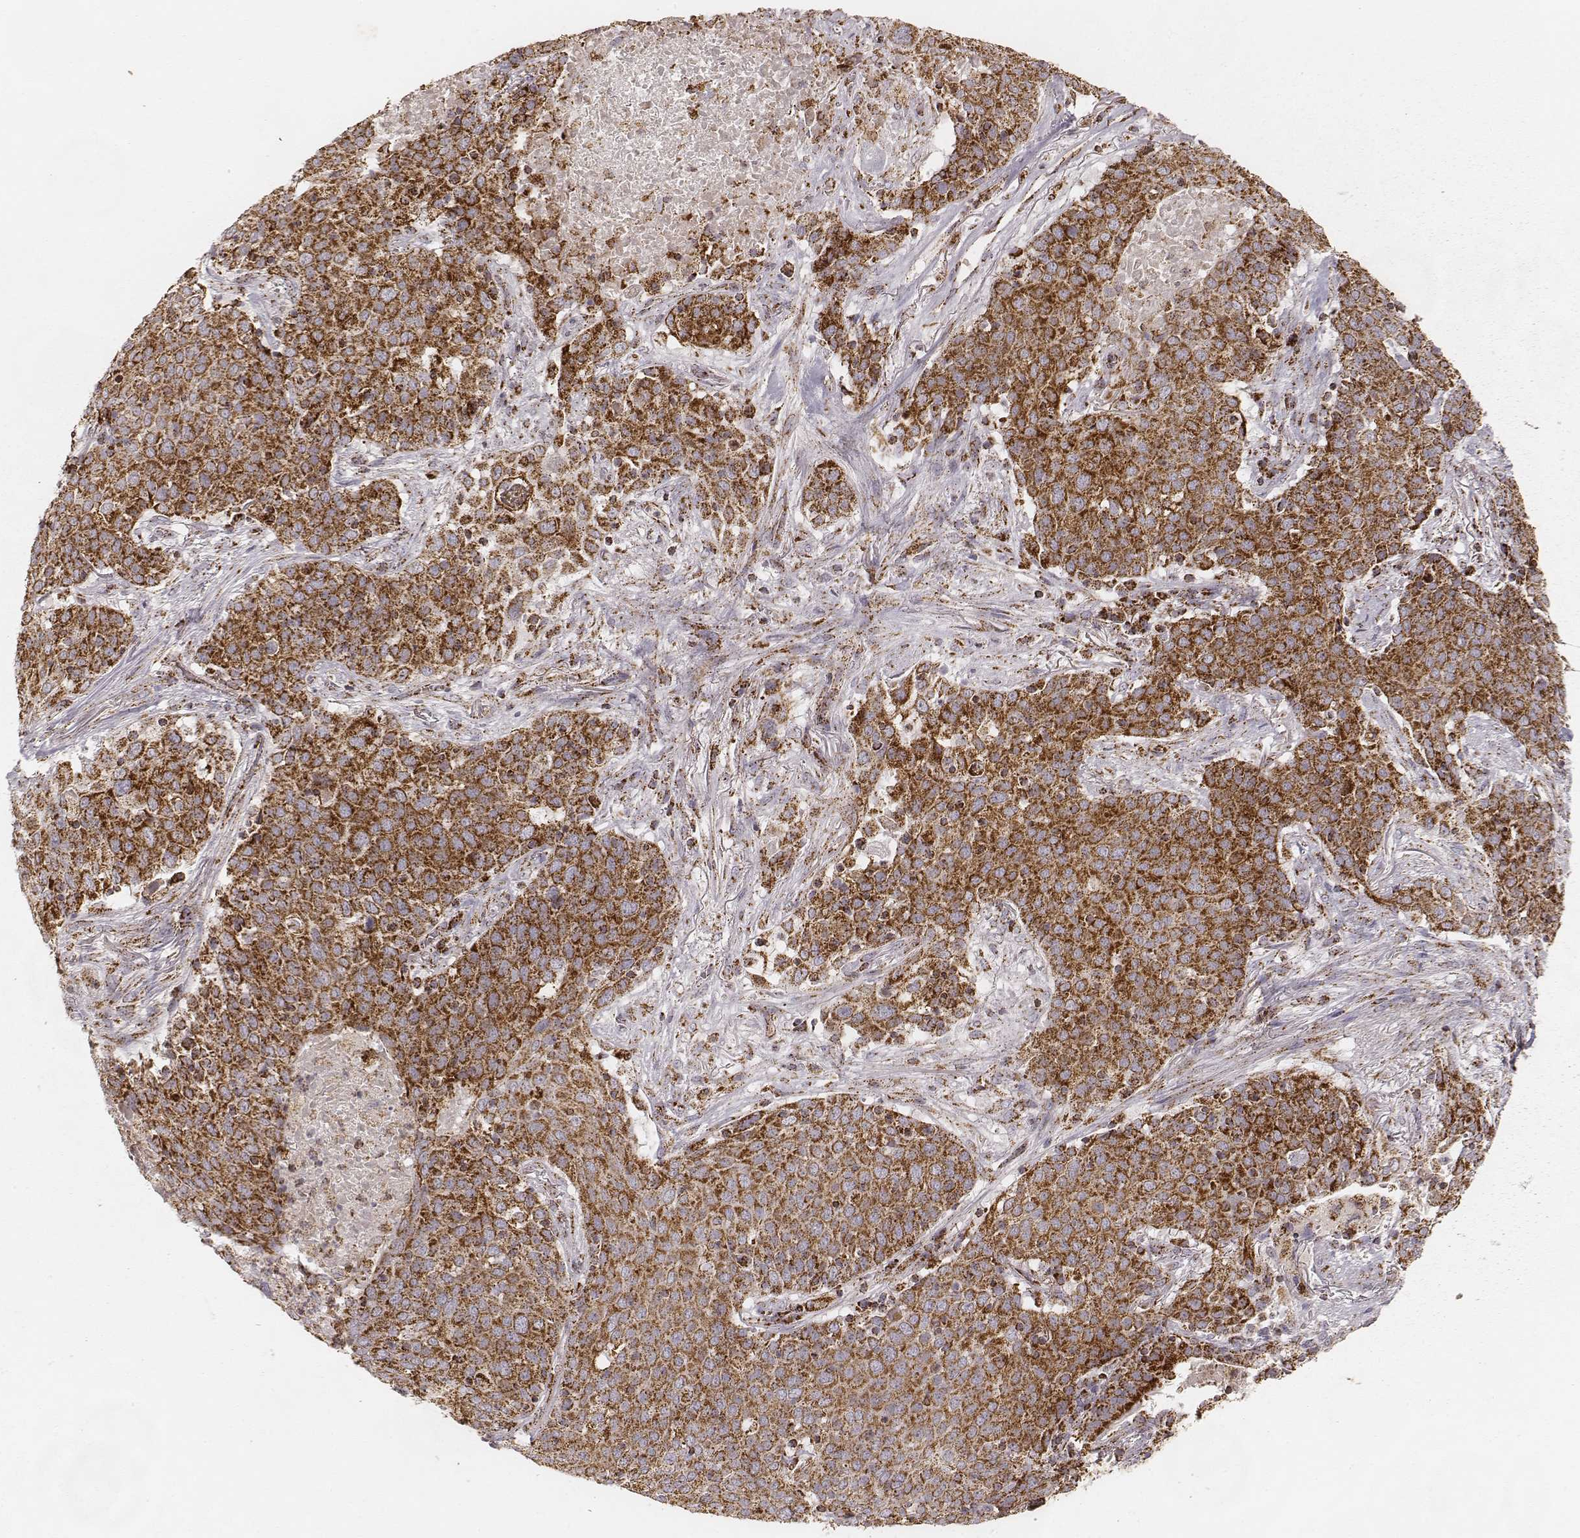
{"staining": {"intensity": "strong", "quantity": ">75%", "location": "cytoplasmic/membranous"}, "tissue": "lung cancer", "cell_type": "Tumor cells", "image_type": "cancer", "snomed": [{"axis": "morphology", "description": "Squamous cell carcinoma, NOS"}, {"axis": "topography", "description": "Lung"}], "caption": "Brown immunohistochemical staining in squamous cell carcinoma (lung) exhibits strong cytoplasmic/membranous staining in about >75% of tumor cells.", "gene": "CS", "patient": {"sex": "male", "age": 82}}